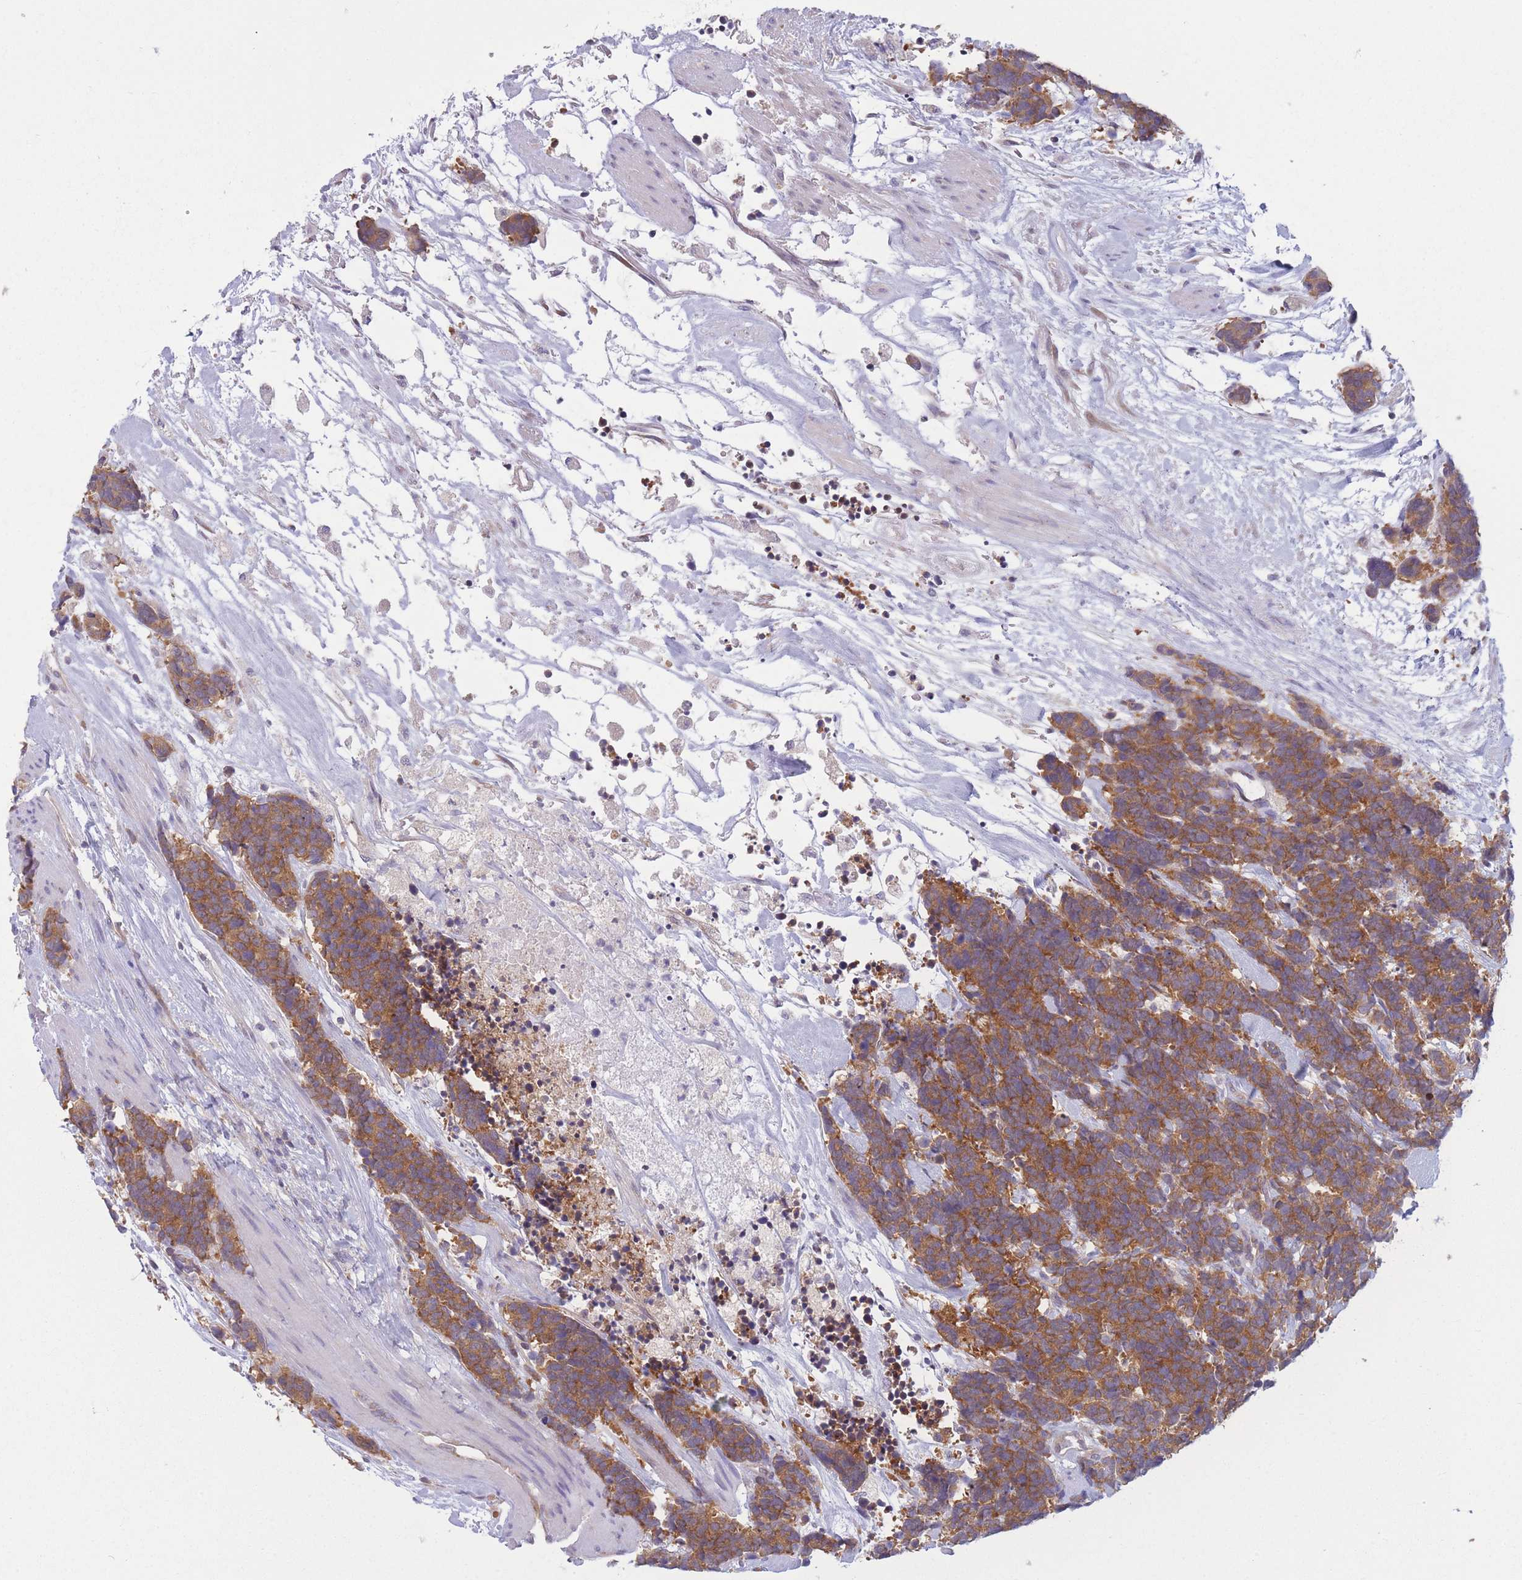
{"staining": {"intensity": "moderate", "quantity": ">75%", "location": "cytoplasmic/membranous"}, "tissue": "carcinoid", "cell_type": "Tumor cells", "image_type": "cancer", "snomed": [{"axis": "morphology", "description": "Carcinoma, NOS"}, {"axis": "morphology", "description": "Carcinoid, malignant, NOS"}, {"axis": "topography", "description": "Prostate"}], "caption": "Tumor cells reveal medium levels of moderate cytoplasmic/membranous staining in approximately >75% of cells in human carcinoid.", "gene": "PFDN6", "patient": {"sex": "male", "age": 57}}